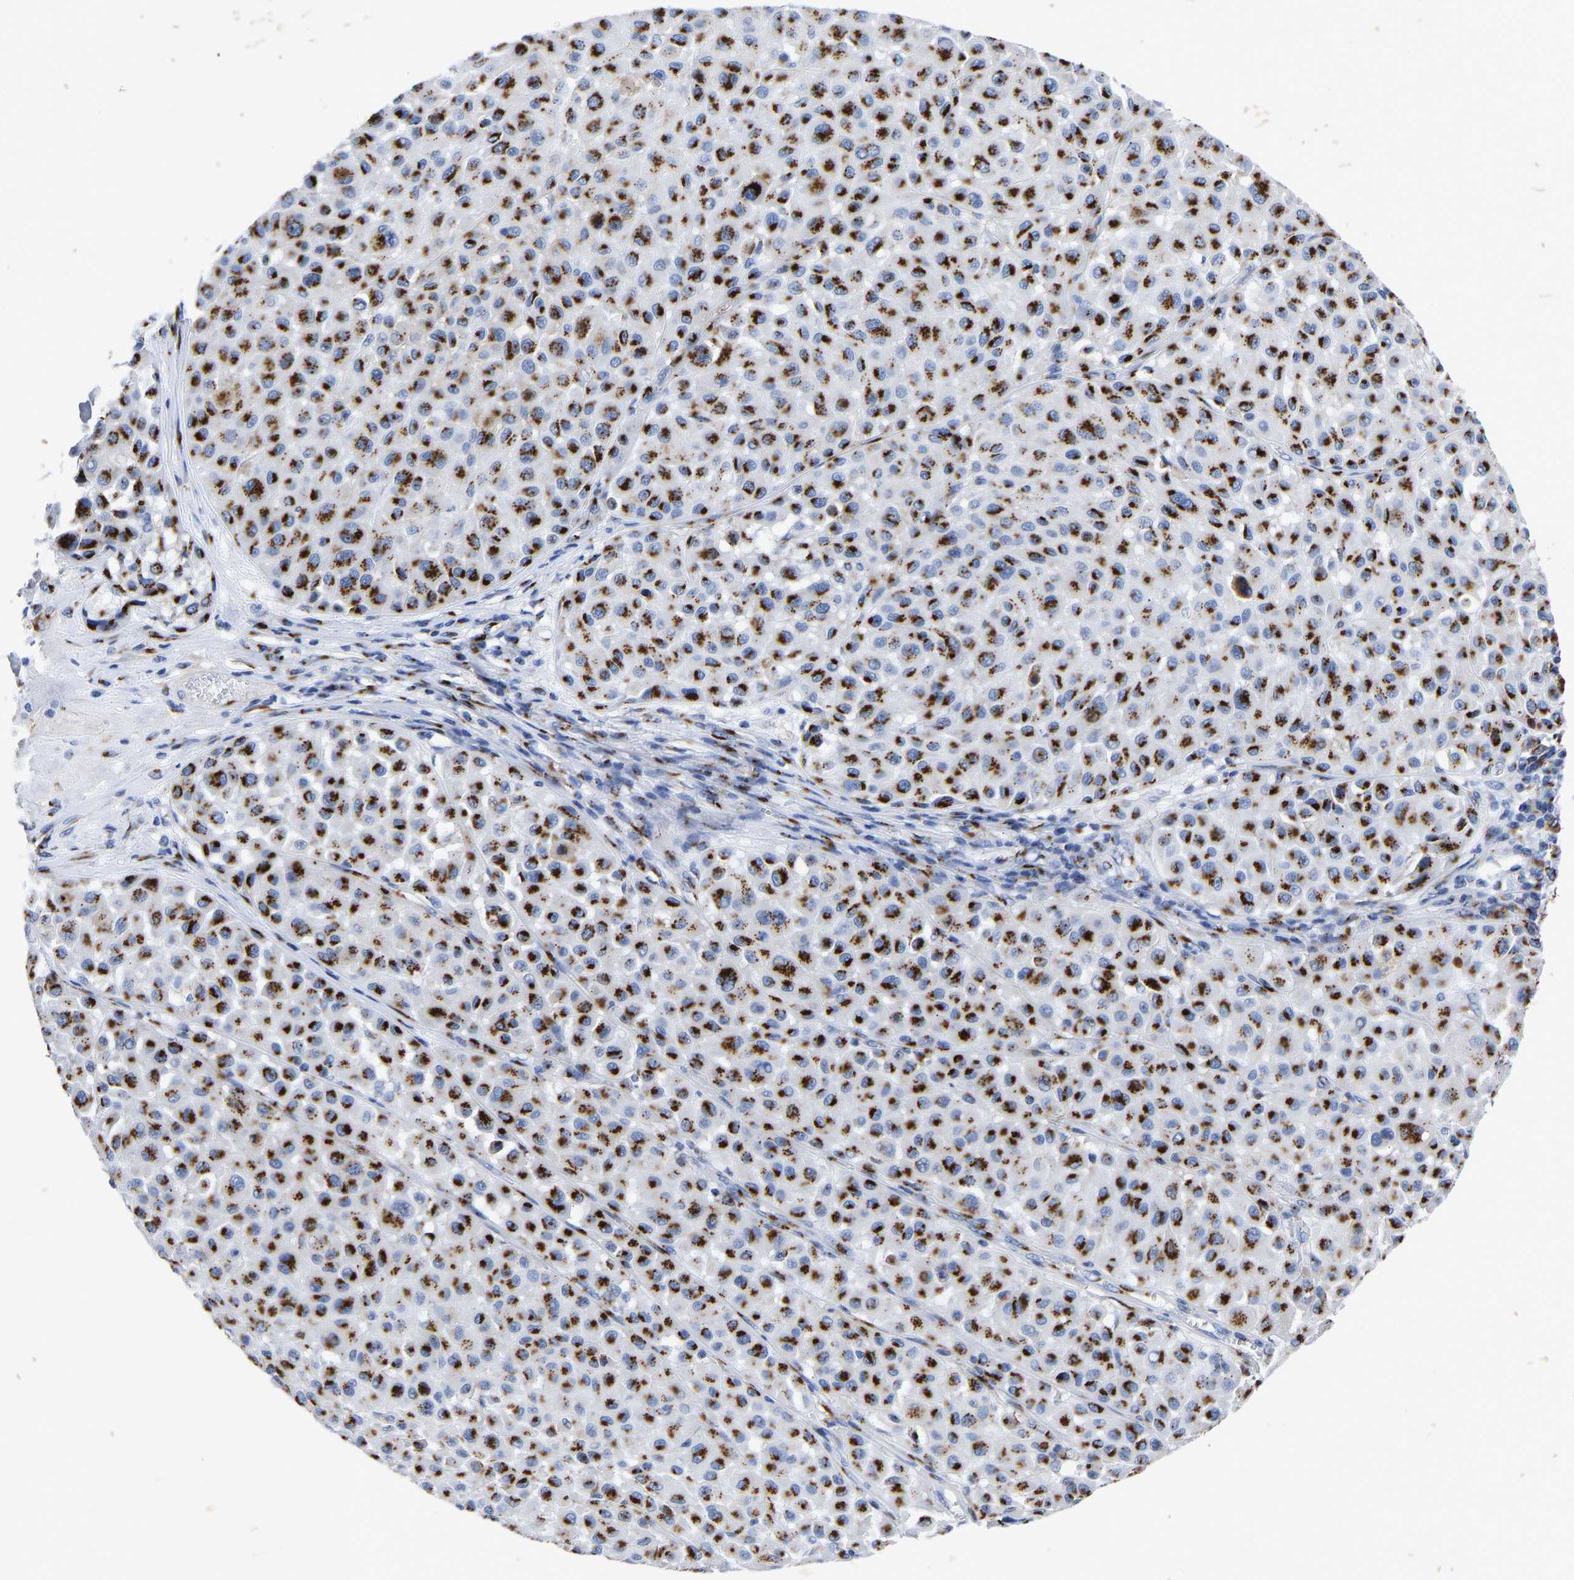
{"staining": {"intensity": "strong", "quantity": ">75%", "location": "cytoplasmic/membranous"}, "tissue": "melanoma", "cell_type": "Tumor cells", "image_type": "cancer", "snomed": [{"axis": "morphology", "description": "Malignant melanoma, Metastatic site"}, {"axis": "topography", "description": "Soft tissue"}], "caption": "A brown stain highlights strong cytoplasmic/membranous staining of a protein in melanoma tumor cells.", "gene": "TMEM87A", "patient": {"sex": "male", "age": 41}}